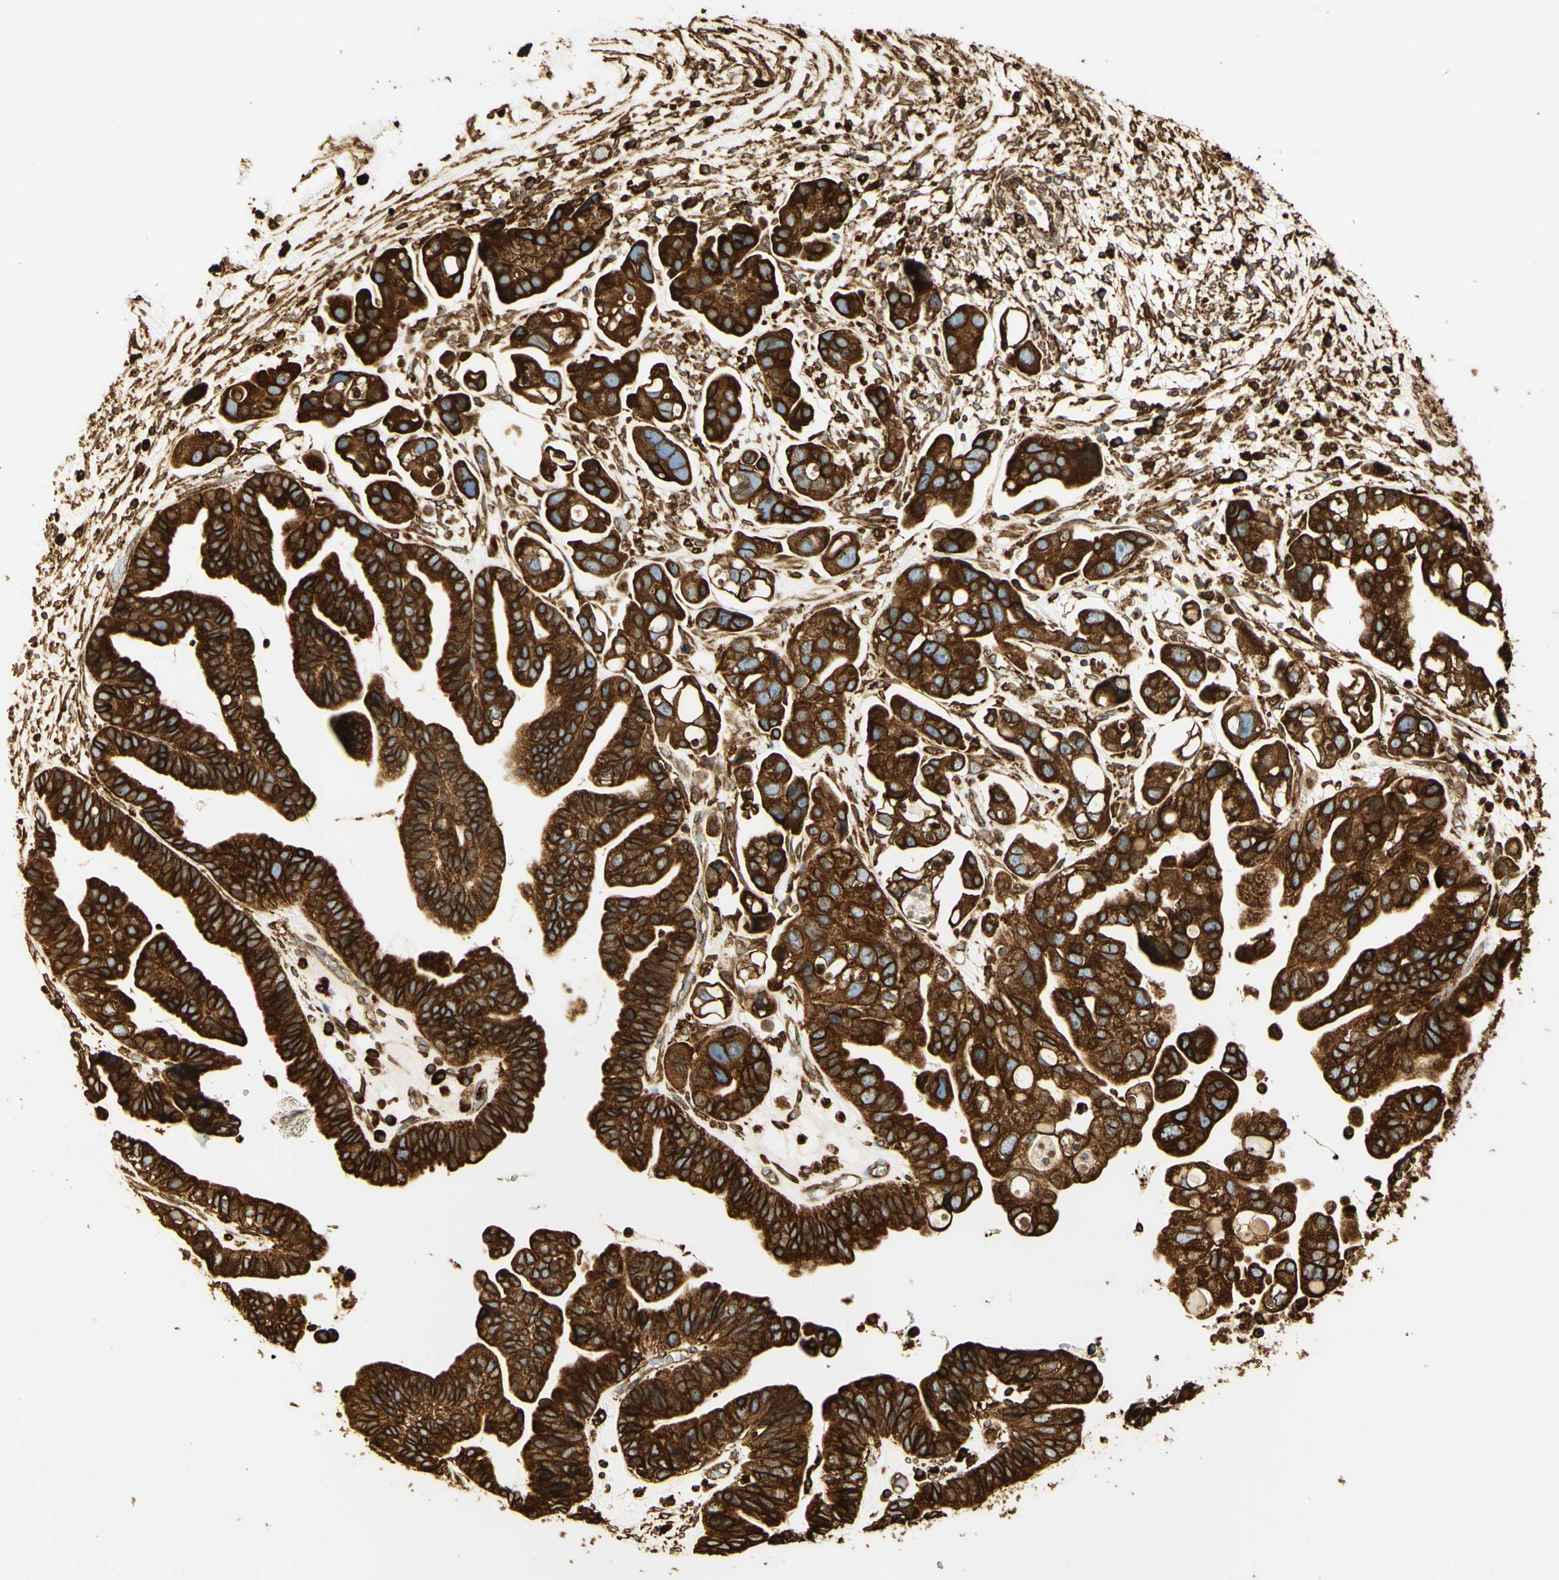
{"staining": {"intensity": "strong", "quantity": ">75%", "location": "cytoplasmic/membranous"}, "tissue": "ovarian cancer", "cell_type": "Tumor cells", "image_type": "cancer", "snomed": [{"axis": "morphology", "description": "Cystadenocarcinoma, serous, NOS"}, {"axis": "topography", "description": "Ovary"}], "caption": "The image demonstrates staining of ovarian serous cystadenocarcinoma, revealing strong cytoplasmic/membranous protein staining (brown color) within tumor cells.", "gene": "CANX", "patient": {"sex": "female", "age": 56}}